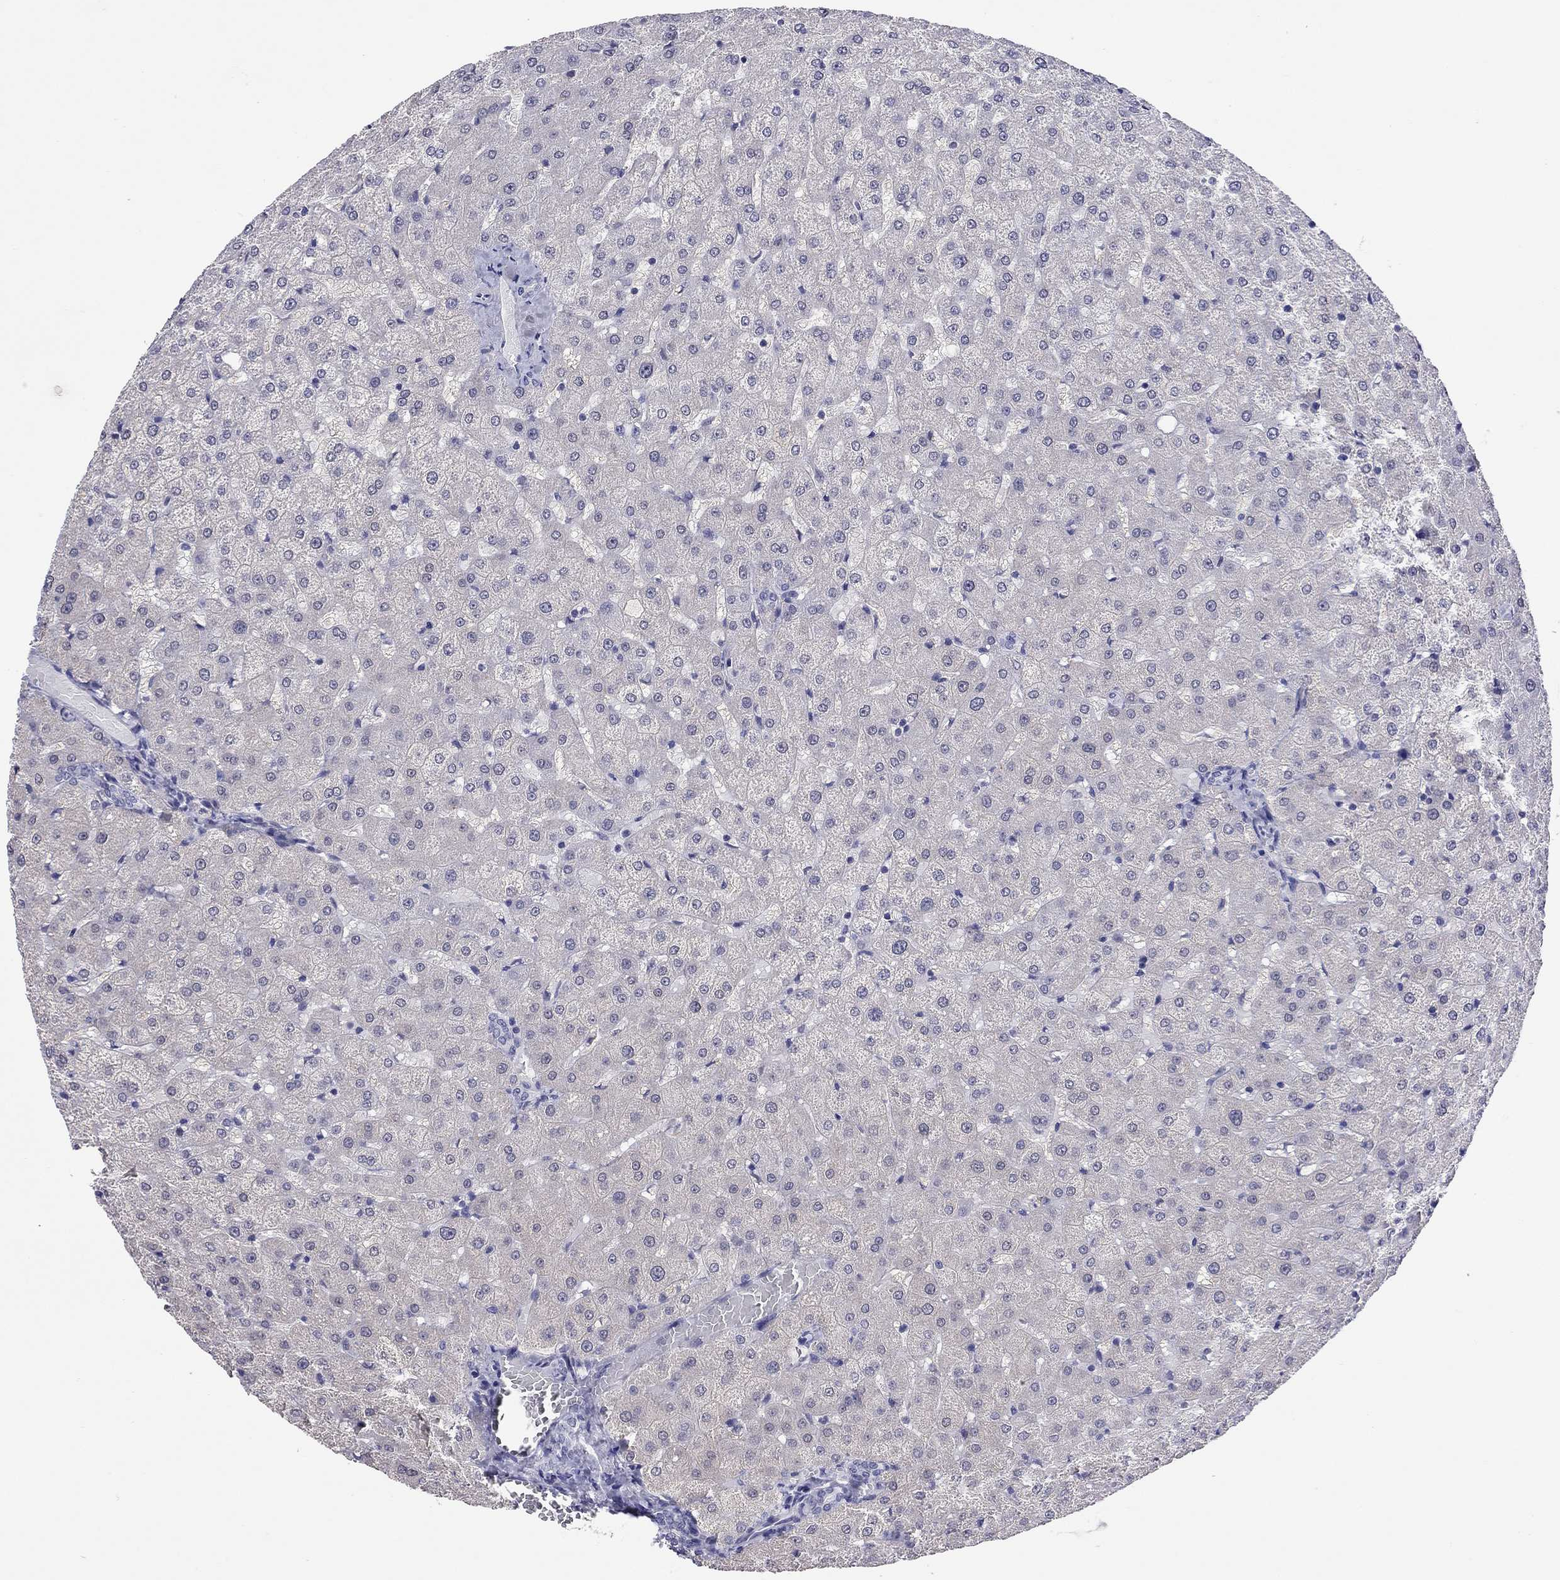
{"staining": {"intensity": "negative", "quantity": "none", "location": "none"}, "tissue": "liver", "cell_type": "Cholangiocytes", "image_type": "normal", "snomed": [{"axis": "morphology", "description": "Normal tissue, NOS"}, {"axis": "topography", "description": "Liver"}], "caption": "A photomicrograph of human liver is negative for staining in cholangiocytes. (DAB (3,3'-diaminobenzidine) immunohistochemistry with hematoxylin counter stain).", "gene": "ARMC12", "patient": {"sex": "female", "age": 50}}